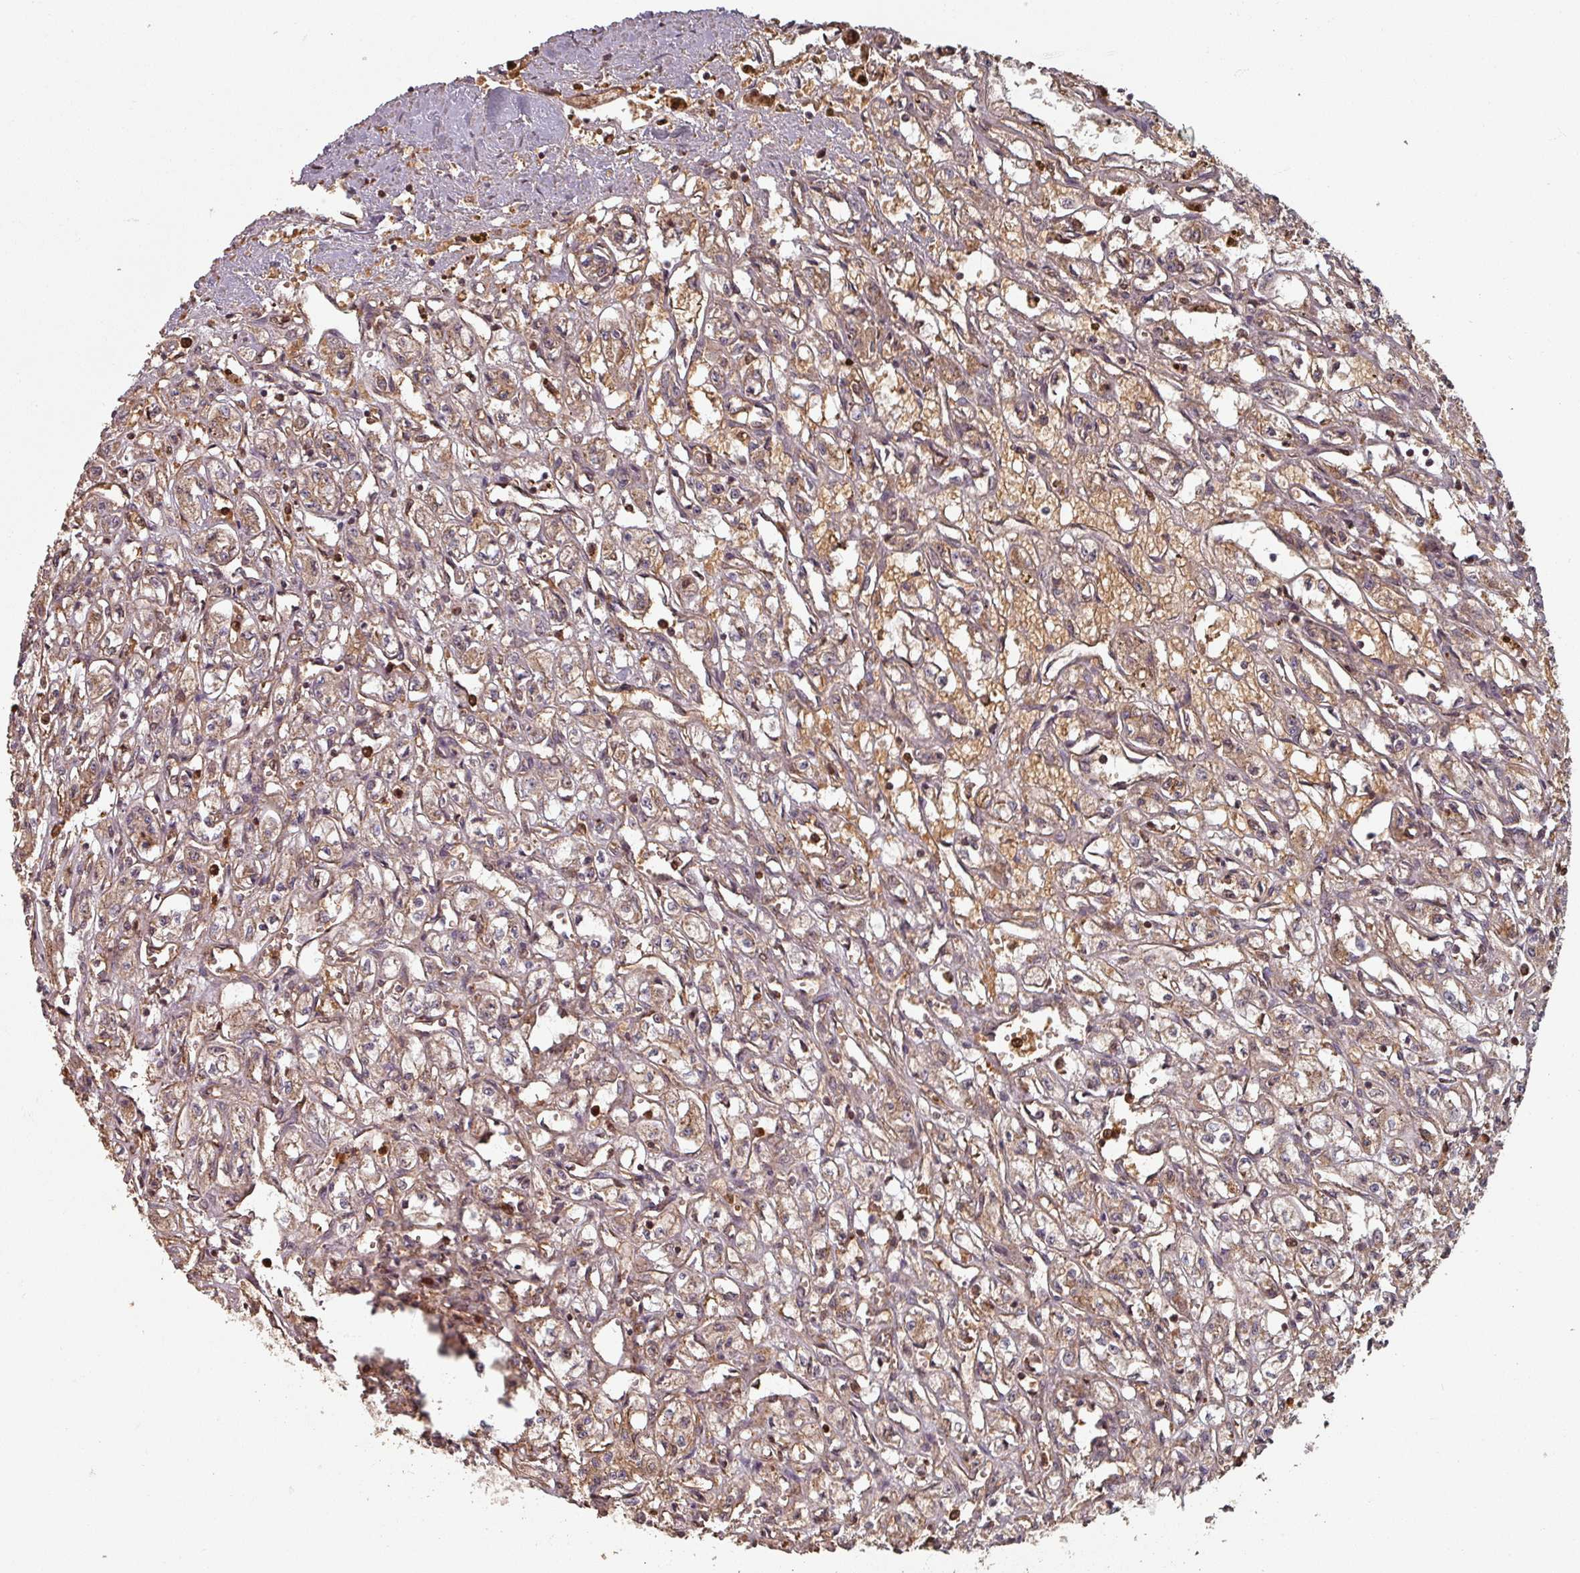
{"staining": {"intensity": "moderate", "quantity": "25%-75%", "location": "cytoplasmic/membranous"}, "tissue": "renal cancer", "cell_type": "Tumor cells", "image_type": "cancer", "snomed": [{"axis": "morphology", "description": "Adenocarcinoma, NOS"}, {"axis": "topography", "description": "Kidney"}], "caption": "Immunohistochemical staining of human renal cancer (adenocarcinoma) displays medium levels of moderate cytoplasmic/membranous protein staining in approximately 25%-75% of tumor cells.", "gene": "EID1", "patient": {"sex": "male", "age": 56}}